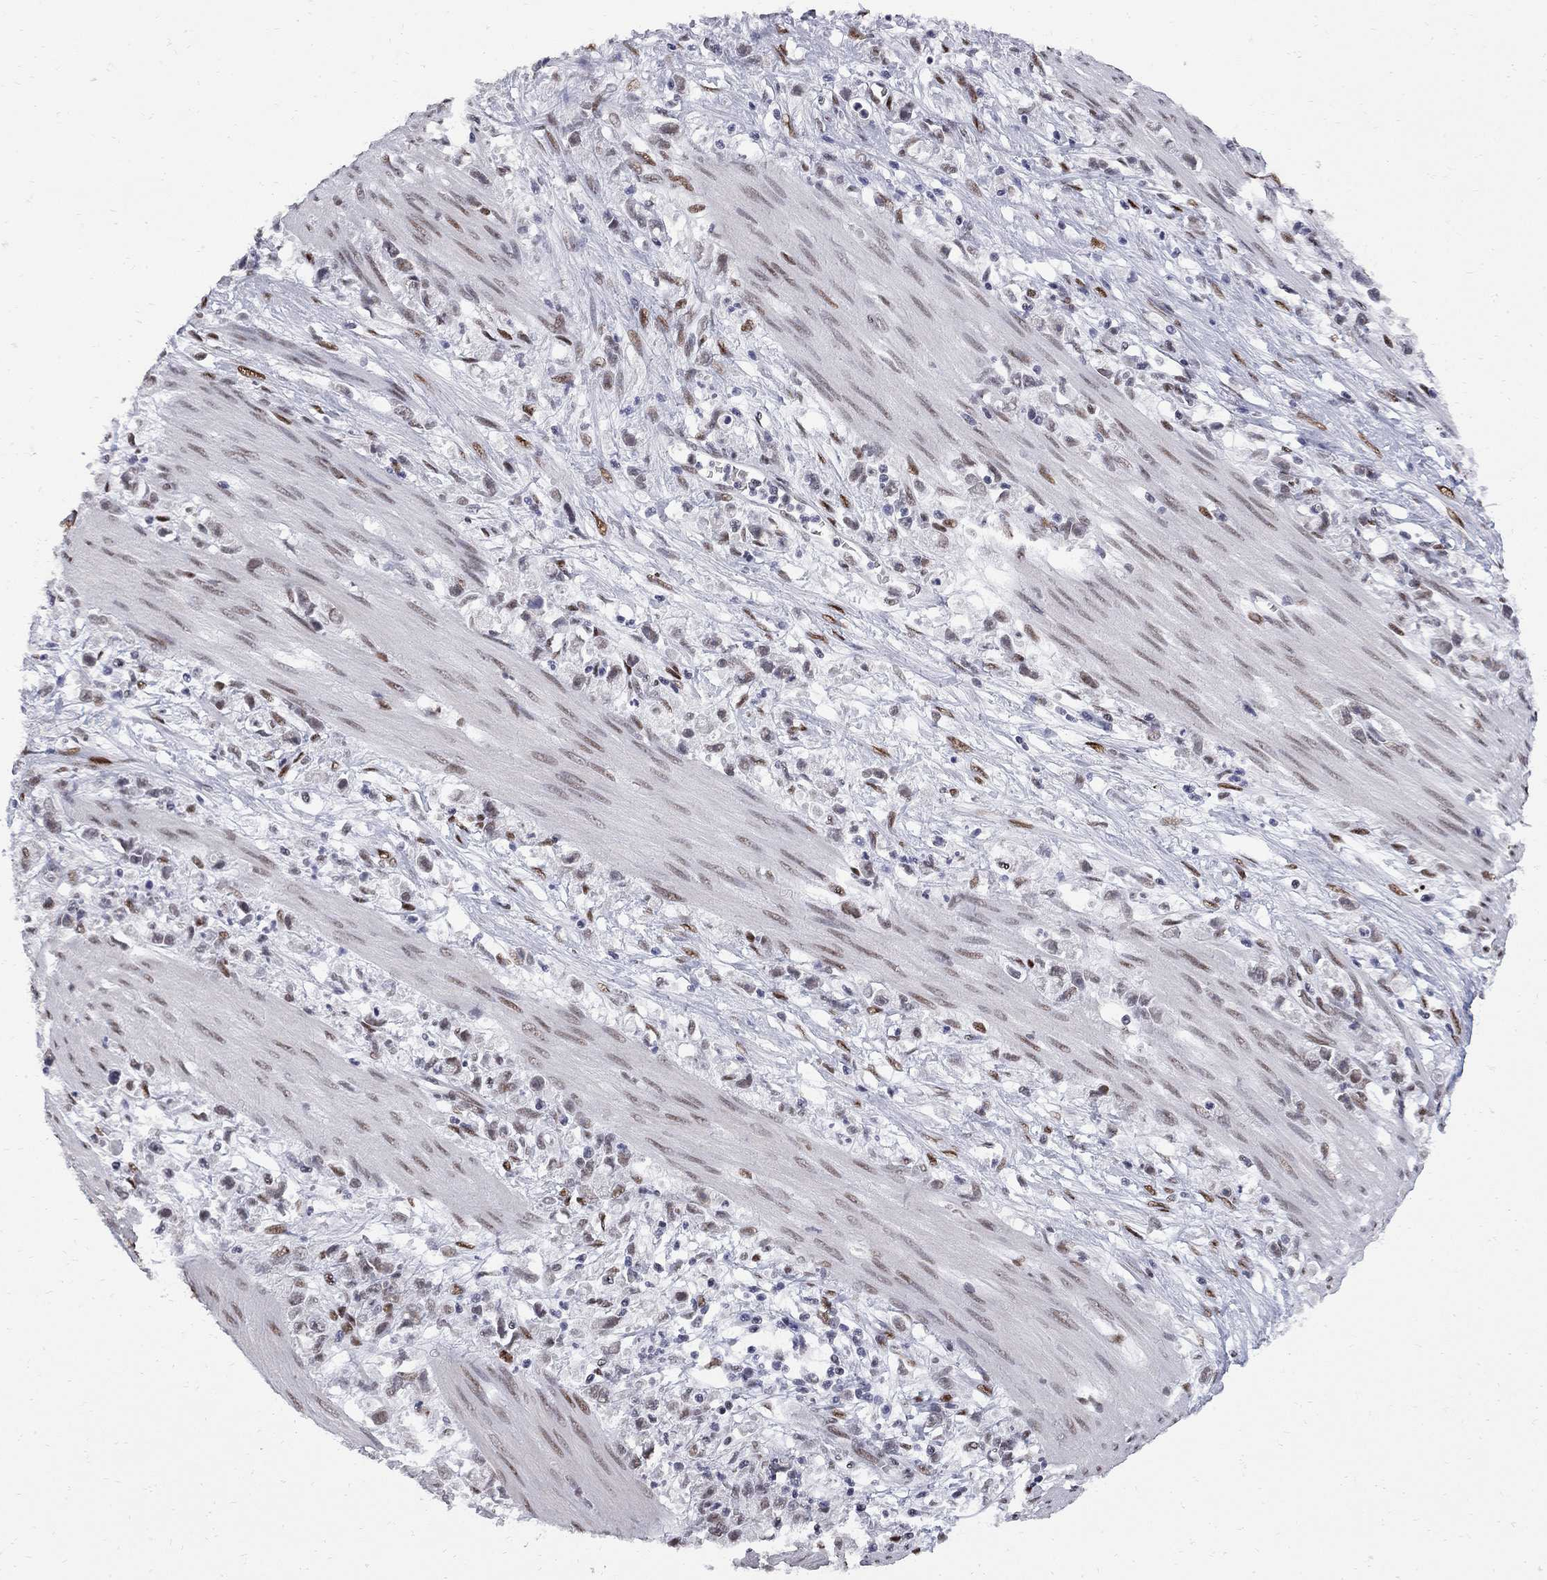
{"staining": {"intensity": "weak", "quantity": ">75%", "location": "nuclear"}, "tissue": "stomach cancer", "cell_type": "Tumor cells", "image_type": "cancer", "snomed": [{"axis": "morphology", "description": "Adenocarcinoma, NOS"}, {"axis": "topography", "description": "Stomach"}], "caption": "Immunohistochemical staining of human stomach adenocarcinoma exhibits weak nuclear protein positivity in approximately >75% of tumor cells.", "gene": "ZBTB47", "patient": {"sex": "female", "age": 59}}